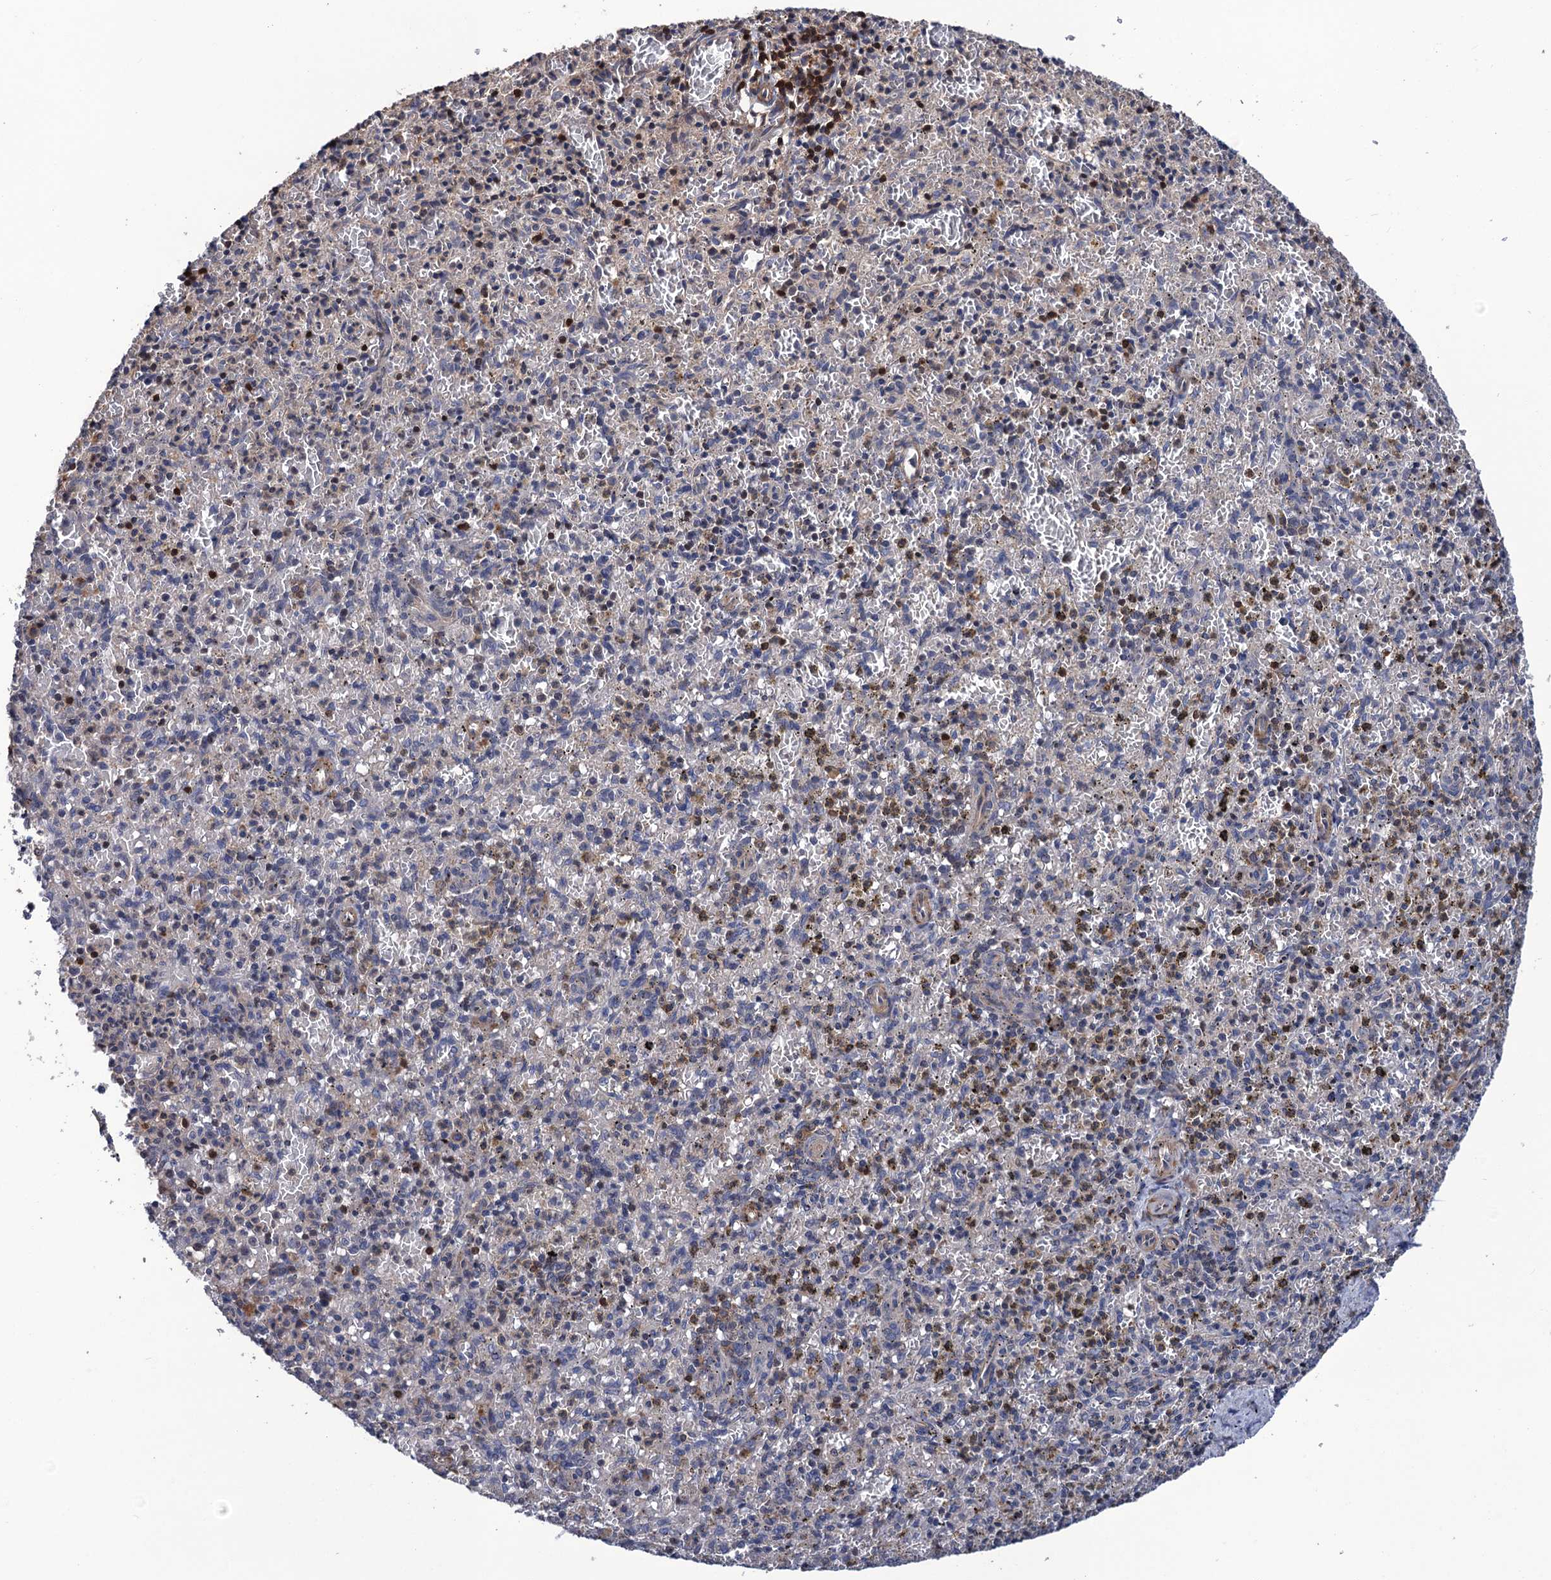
{"staining": {"intensity": "moderate", "quantity": "<25%", "location": "cytoplasmic/membranous"}, "tissue": "spleen", "cell_type": "Cells in red pulp", "image_type": "normal", "snomed": [{"axis": "morphology", "description": "Normal tissue, NOS"}, {"axis": "topography", "description": "Spleen"}], "caption": "Brown immunohistochemical staining in normal spleen demonstrates moderate cytoplasmic/membranous expression in about <25% of cells in red pulp.", "gene": "DGKA", "patient": {"sex": "male", "age": 72}}